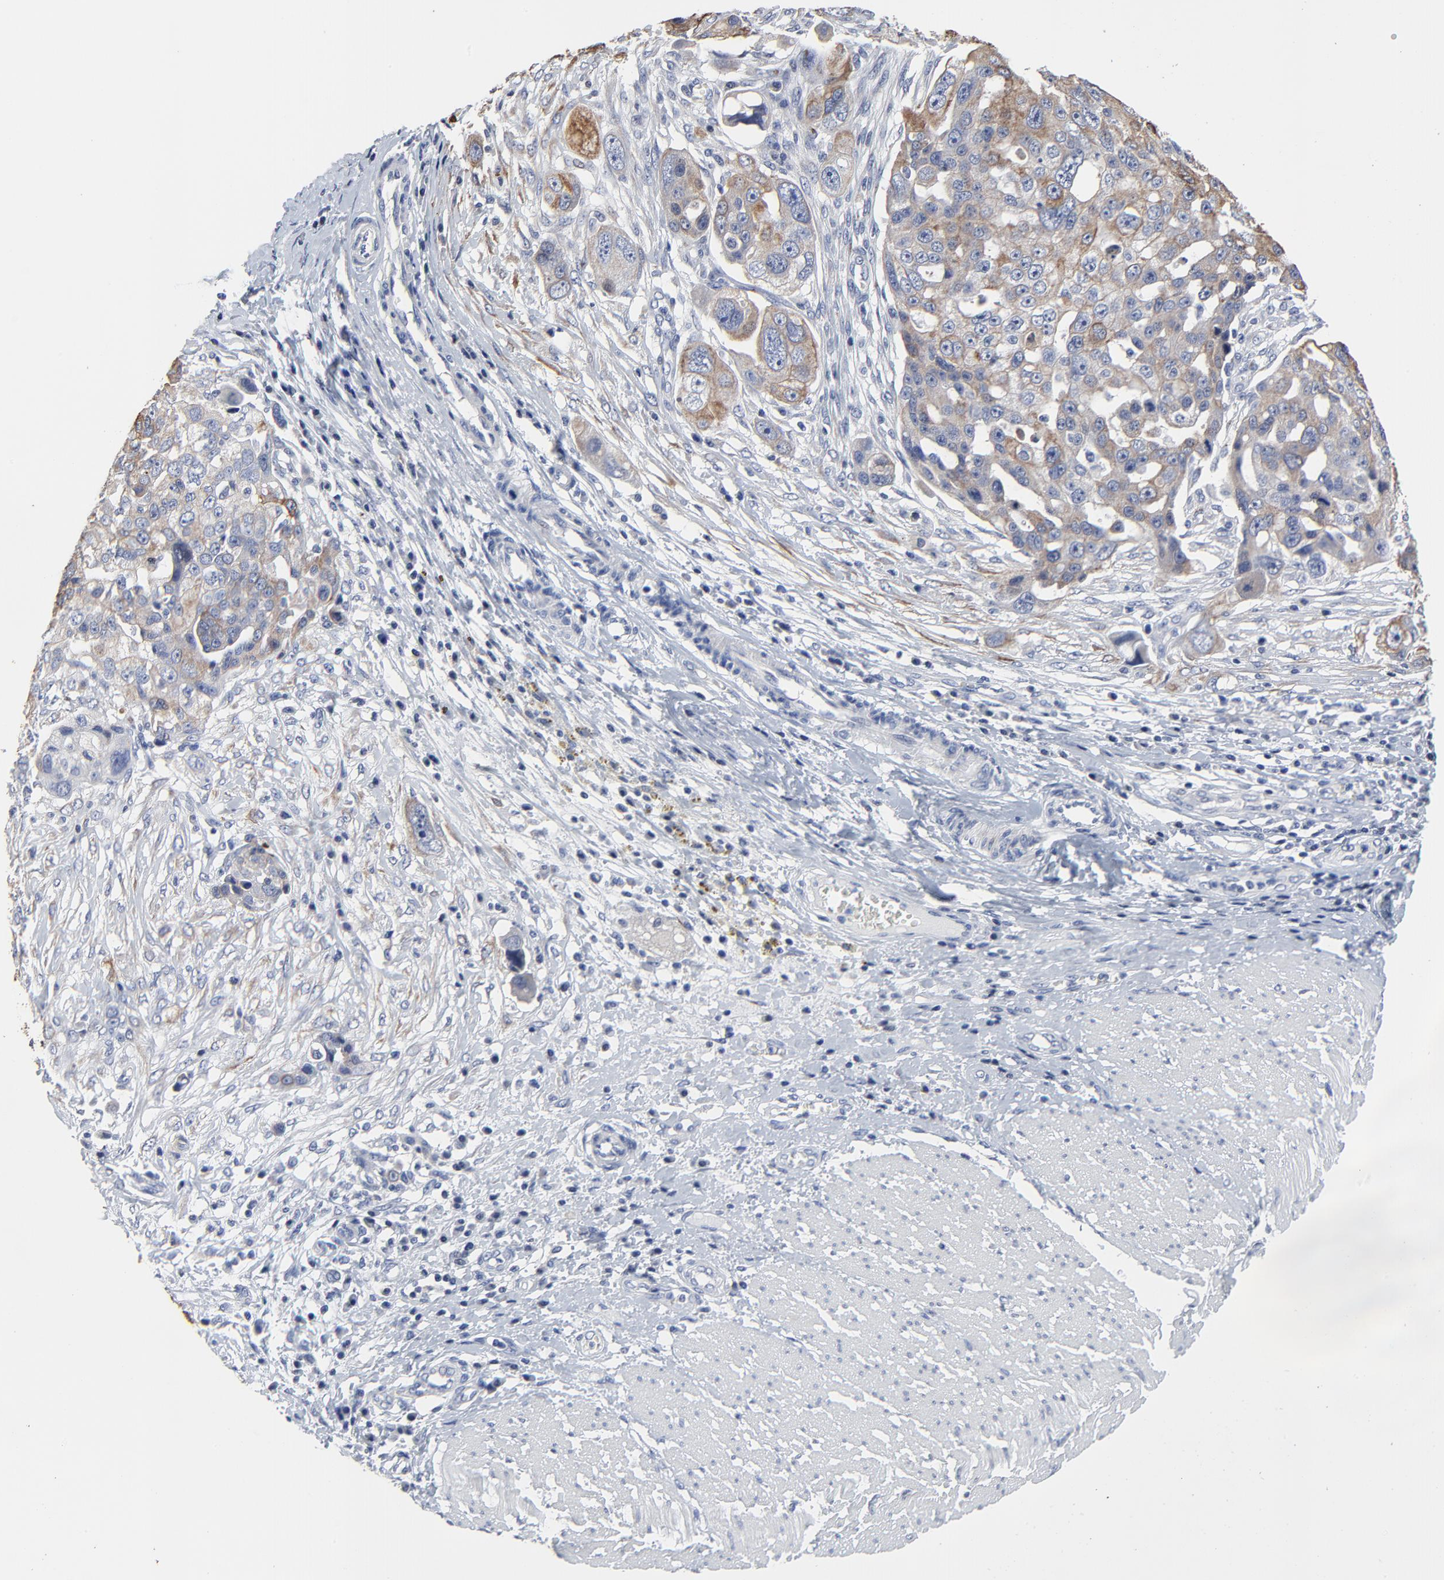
{"staining": {"intensity": "moderate", "quantity": "25%-75%", "location": "cytoplasmic/membranous"}, "tissue": "ovarian cancer", "cell_type": "Tumor cells", "image_type": "cancer", "snomed": [{"axis": "morphology", "description": "Carcinoma, endometroid"}, {"axis": "topography", "description": "Ovary"}], "caption": "Tumor cells demonstrate moderate cytoplasmic/membranous positivity in about 25%-75% of cells in ovarian endometroid carcinoma. (IHC, brightfield microscopy, high magnification).", "gene": "LNX1", "patient": {"sex": "female", "age": 75}}